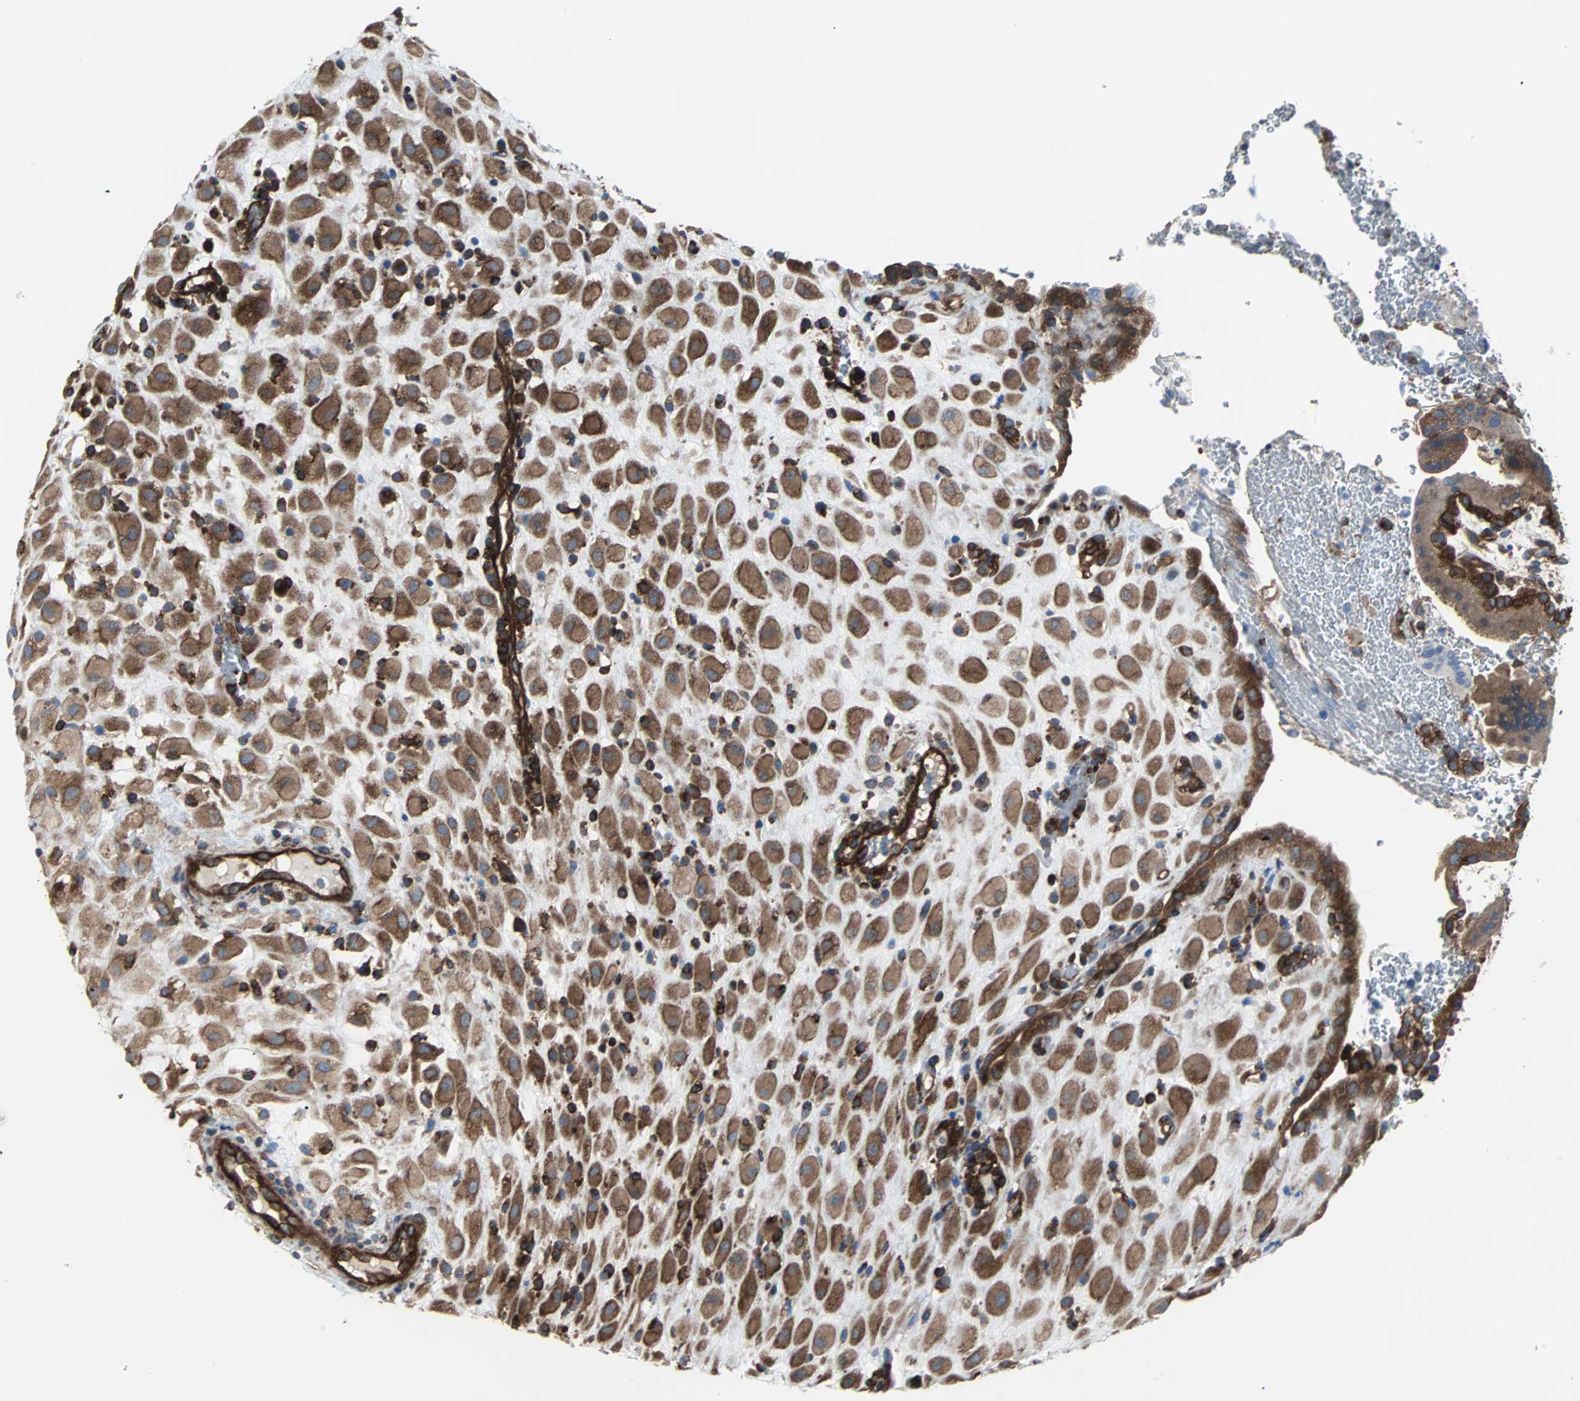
{"staining": {"intensity": "strong", "quantity": ">75%", "location": "cytoplasmic/membranous"}, "tissue": "placenta", "cell_type": "Decidual cells", "image_type": "normal", "snomed": [{"axis": "morphology", "description": "Normal tissue, NOS"}, {"axis": "topography", "description": "Placenta"}], "caption": "An image showing strong cytoplasmic/membranous staining in approximately >75% of decidual cells in unremarkable placenta, as visualized by brown immunohistochemical staining.", "gene": "RELA", "patient": {"sex": "female", "age": 19}}